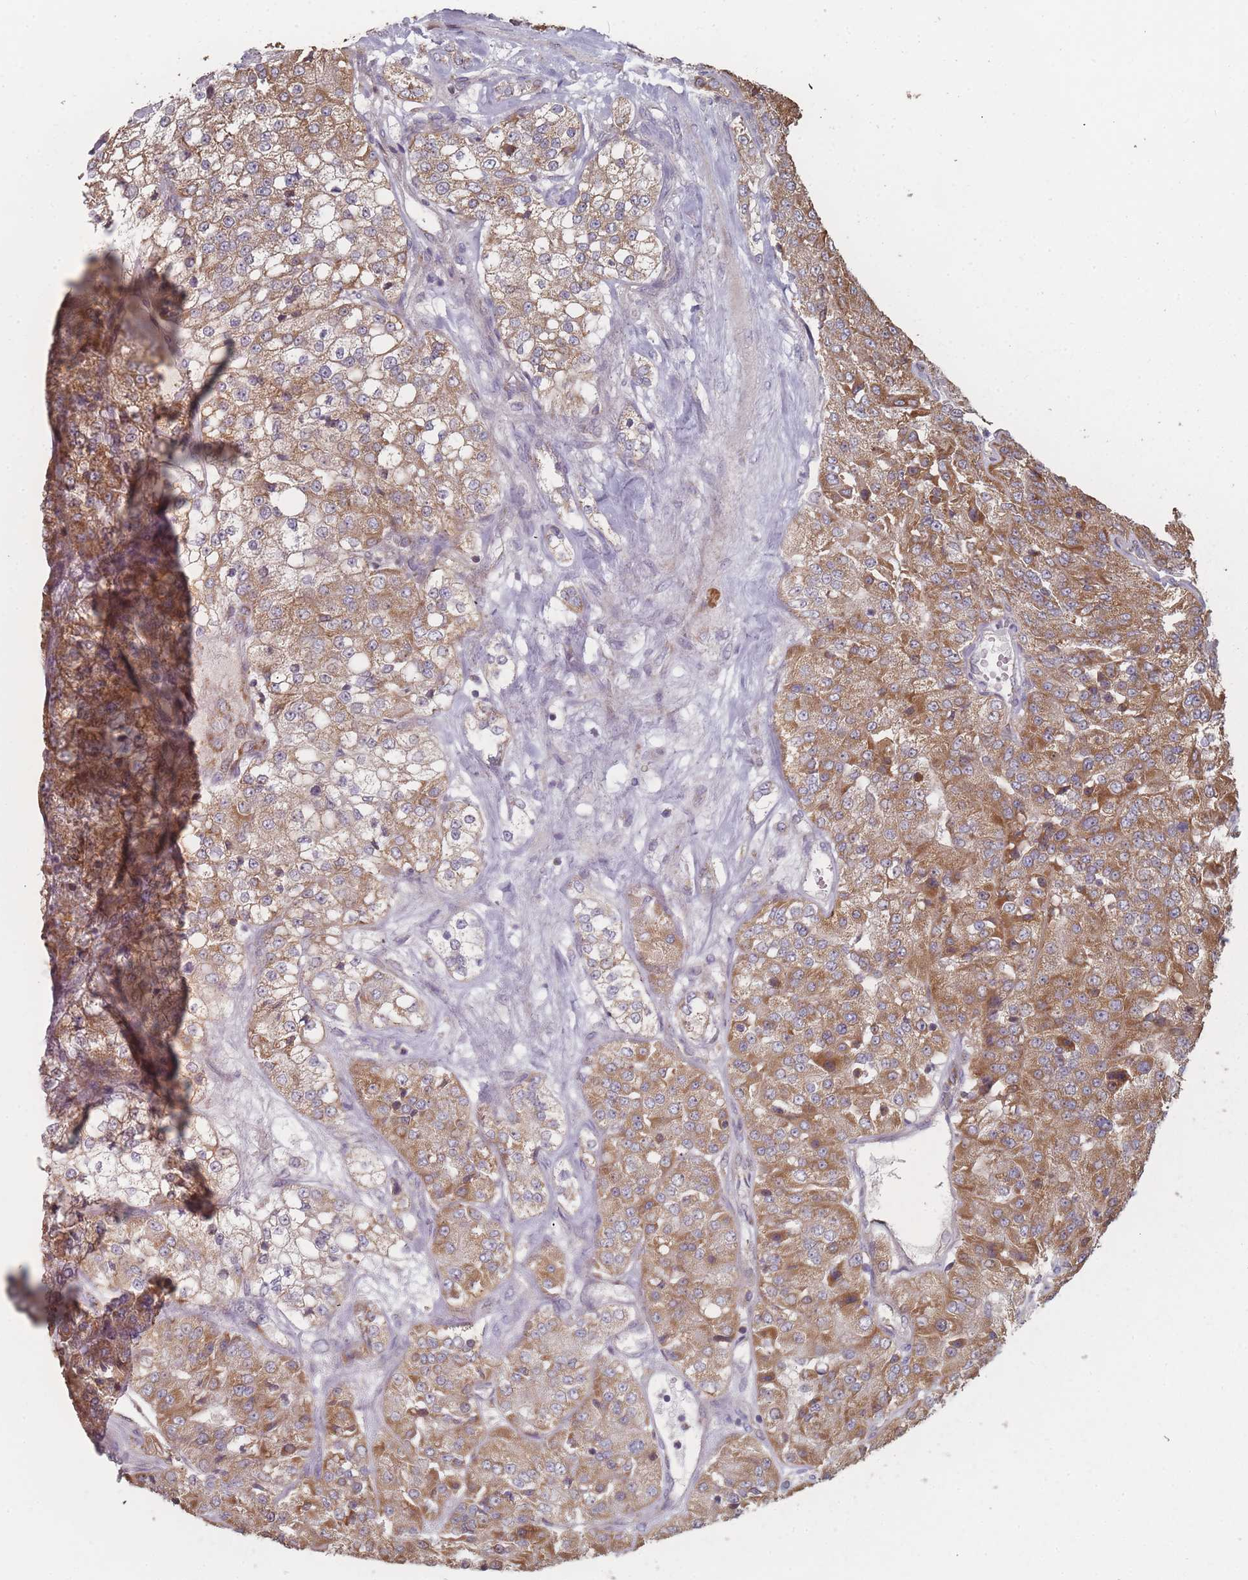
{"staining": {"intensity": "moderate", "quantity": ">75%", "location": "cytoplasmic/membranous"}, "tissue": "renal cancer", "cell_type": "Tumor cells", "image_type": "cancer", "snomed": [{"axis": "morphology", "description": "Adenocarcinoma, NOS"}, {"axis": "topography", "description": "Kidney"}], "caption": "This photomicrograph demonstrates immunohistochemistry (IHC) staining of adenocarcinoma (renal), with medium moderate cytoplasmic/membranous positivity in approximately >75% of tumor cells.", "gene": "PSMB3", "patient": {"sex": "female", "age": 63}}